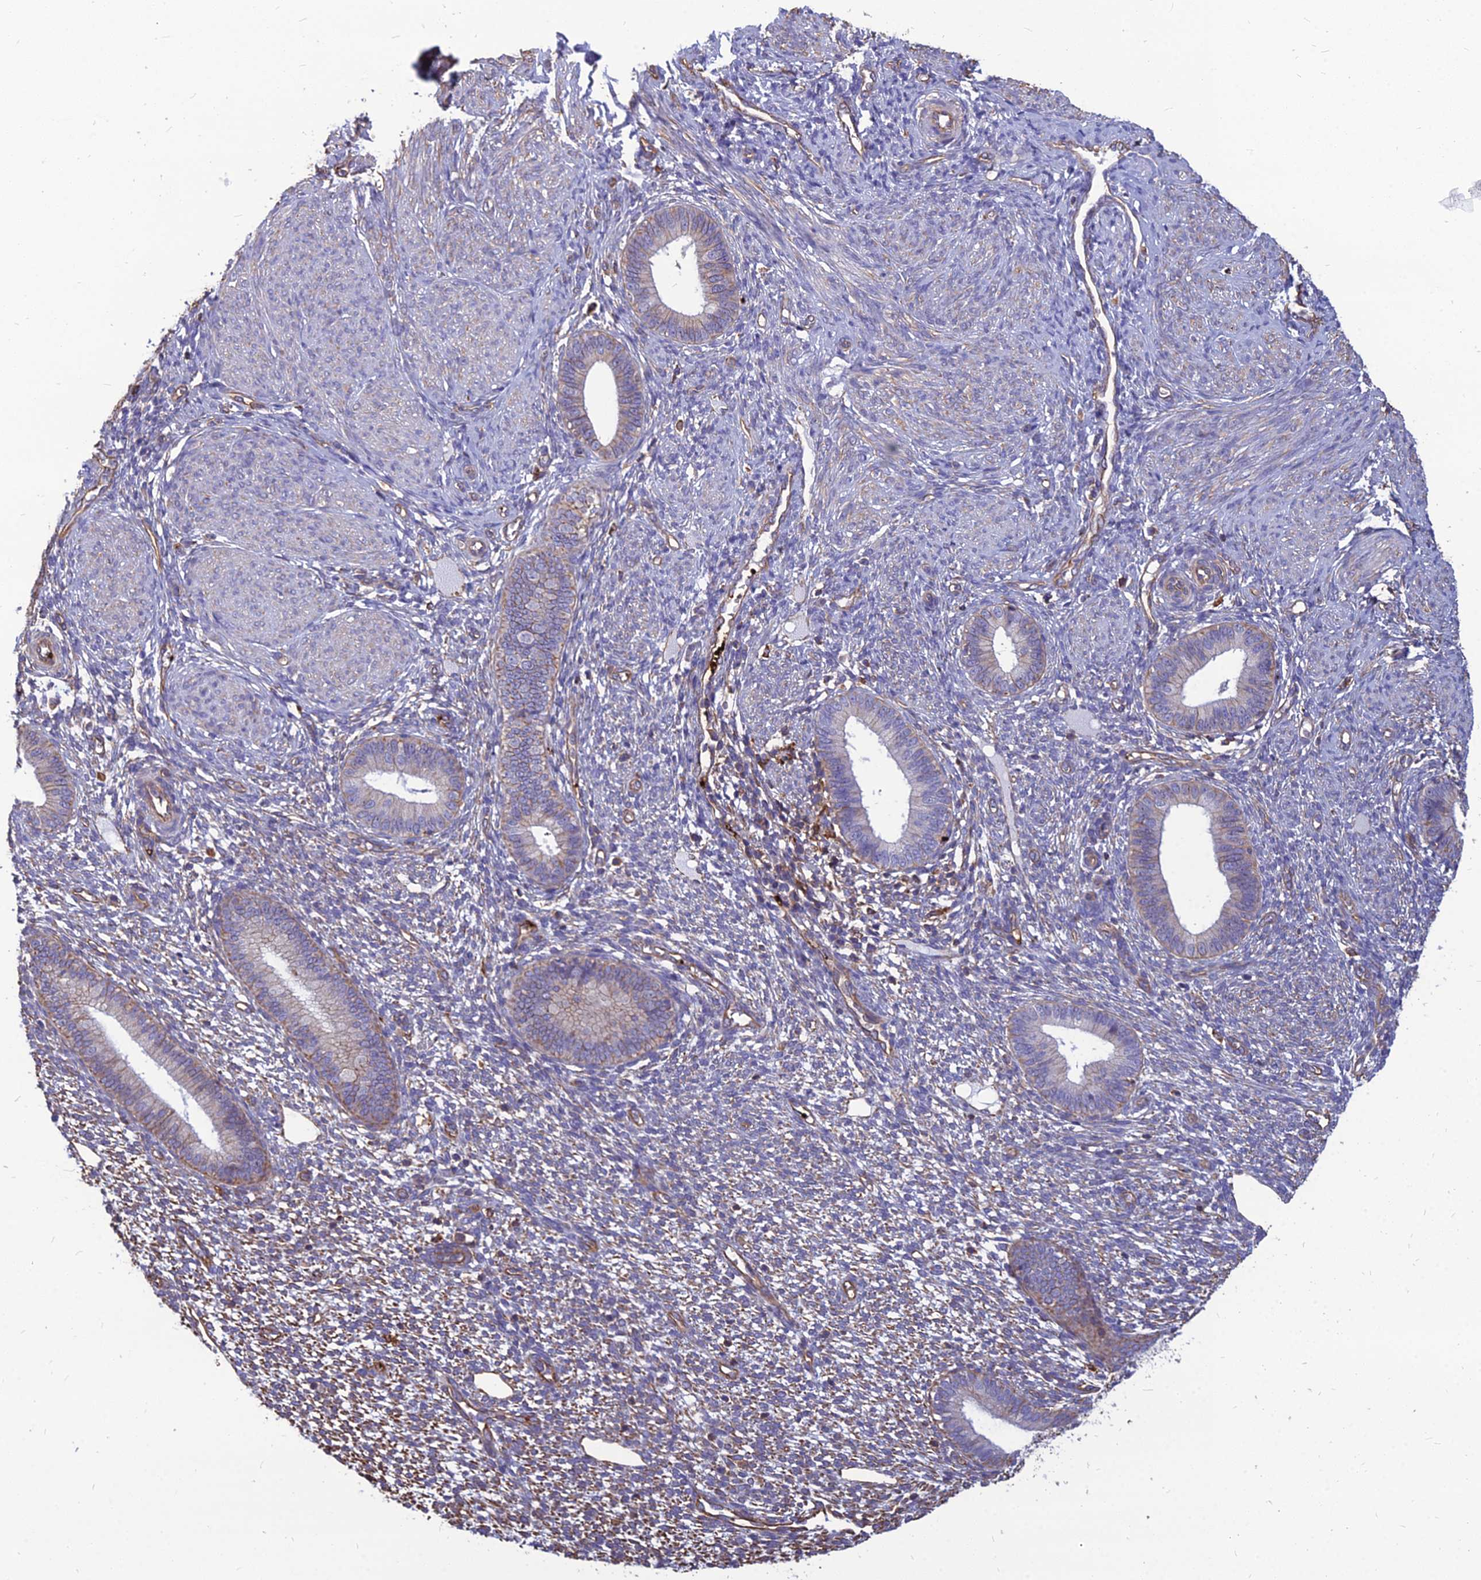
{"staining": {"intensity": "weak", "quantity": "<25%", "location": "cytoplasmic/membranous"}, "tissue": "endometrium", "cell_type": "Cells in endometrial stroma", "image_type": "normal", "snomed": [{"axis": "morphology", "description": "Normal tissue, NOS"}, {"axis": "topography", "description": "Endometrium"}], "caption": "Immunohistochemical staining of normal human endometrium displays no significant staining in cells in endometrial stroma.", "gene": "PSMD11", "patient": {"sex": "female", "age": 46}}